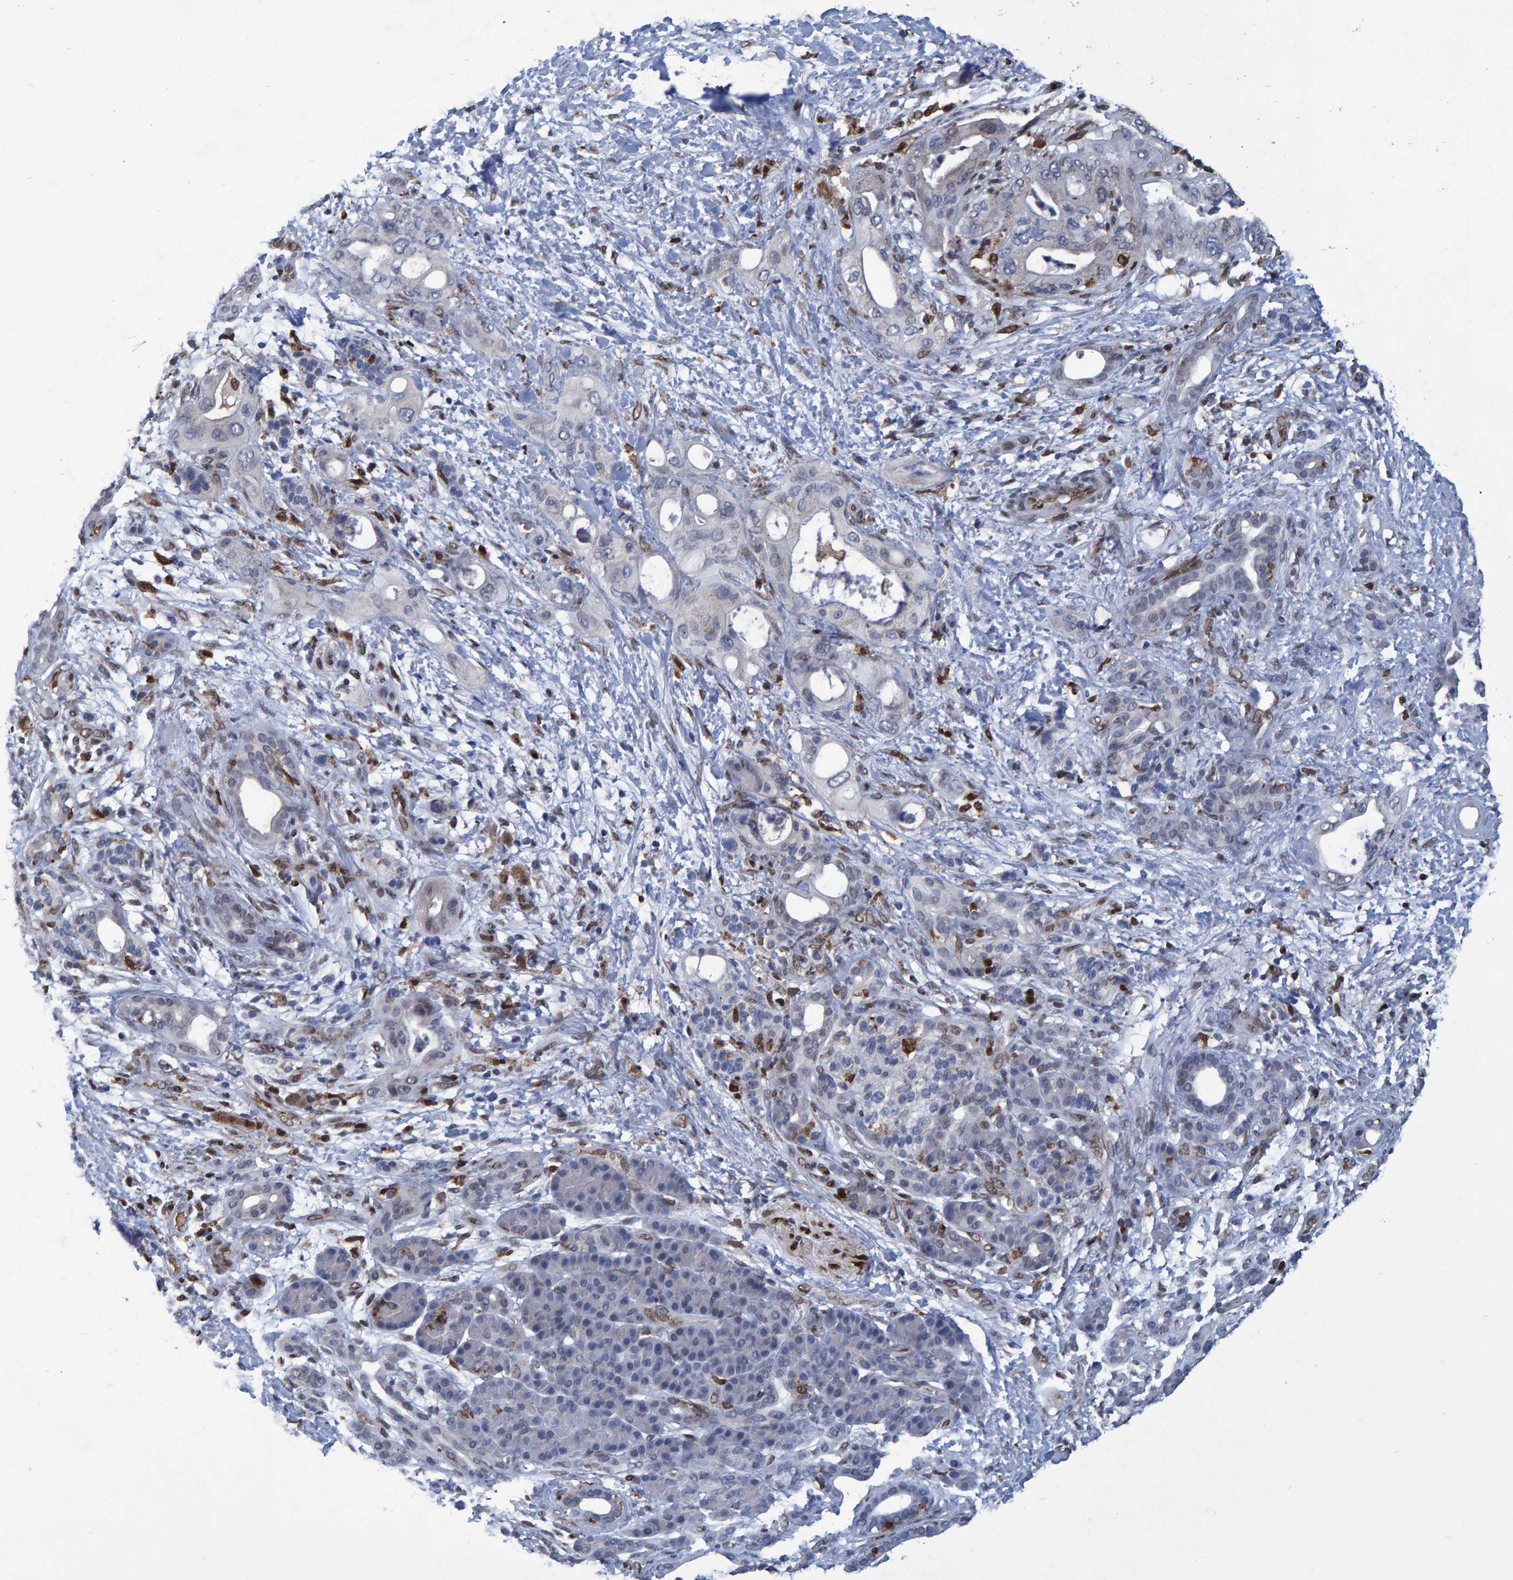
{"staining": {"intensity": "negative", "quantity": "none", "location": "none"}, "tissue": "pancreatic cancer", "cell_type": "Tumor cells", "image_type": "cancer", "snomed": [{"axis": "morphology", "description": "Adenocarcinoma, NOS"}, {"axis": "topography", "description": "Pancreas"}], "caption": "This image is of pancreatic cancer (adenocarcinoma) stained with immunohistochemistry (IHC) to label a protein in brown with the nuclei are counter-stained blue. There is no expression in tumor cells.", "gene": "QKI", "patient": {"sex": "male", "age": 59}}